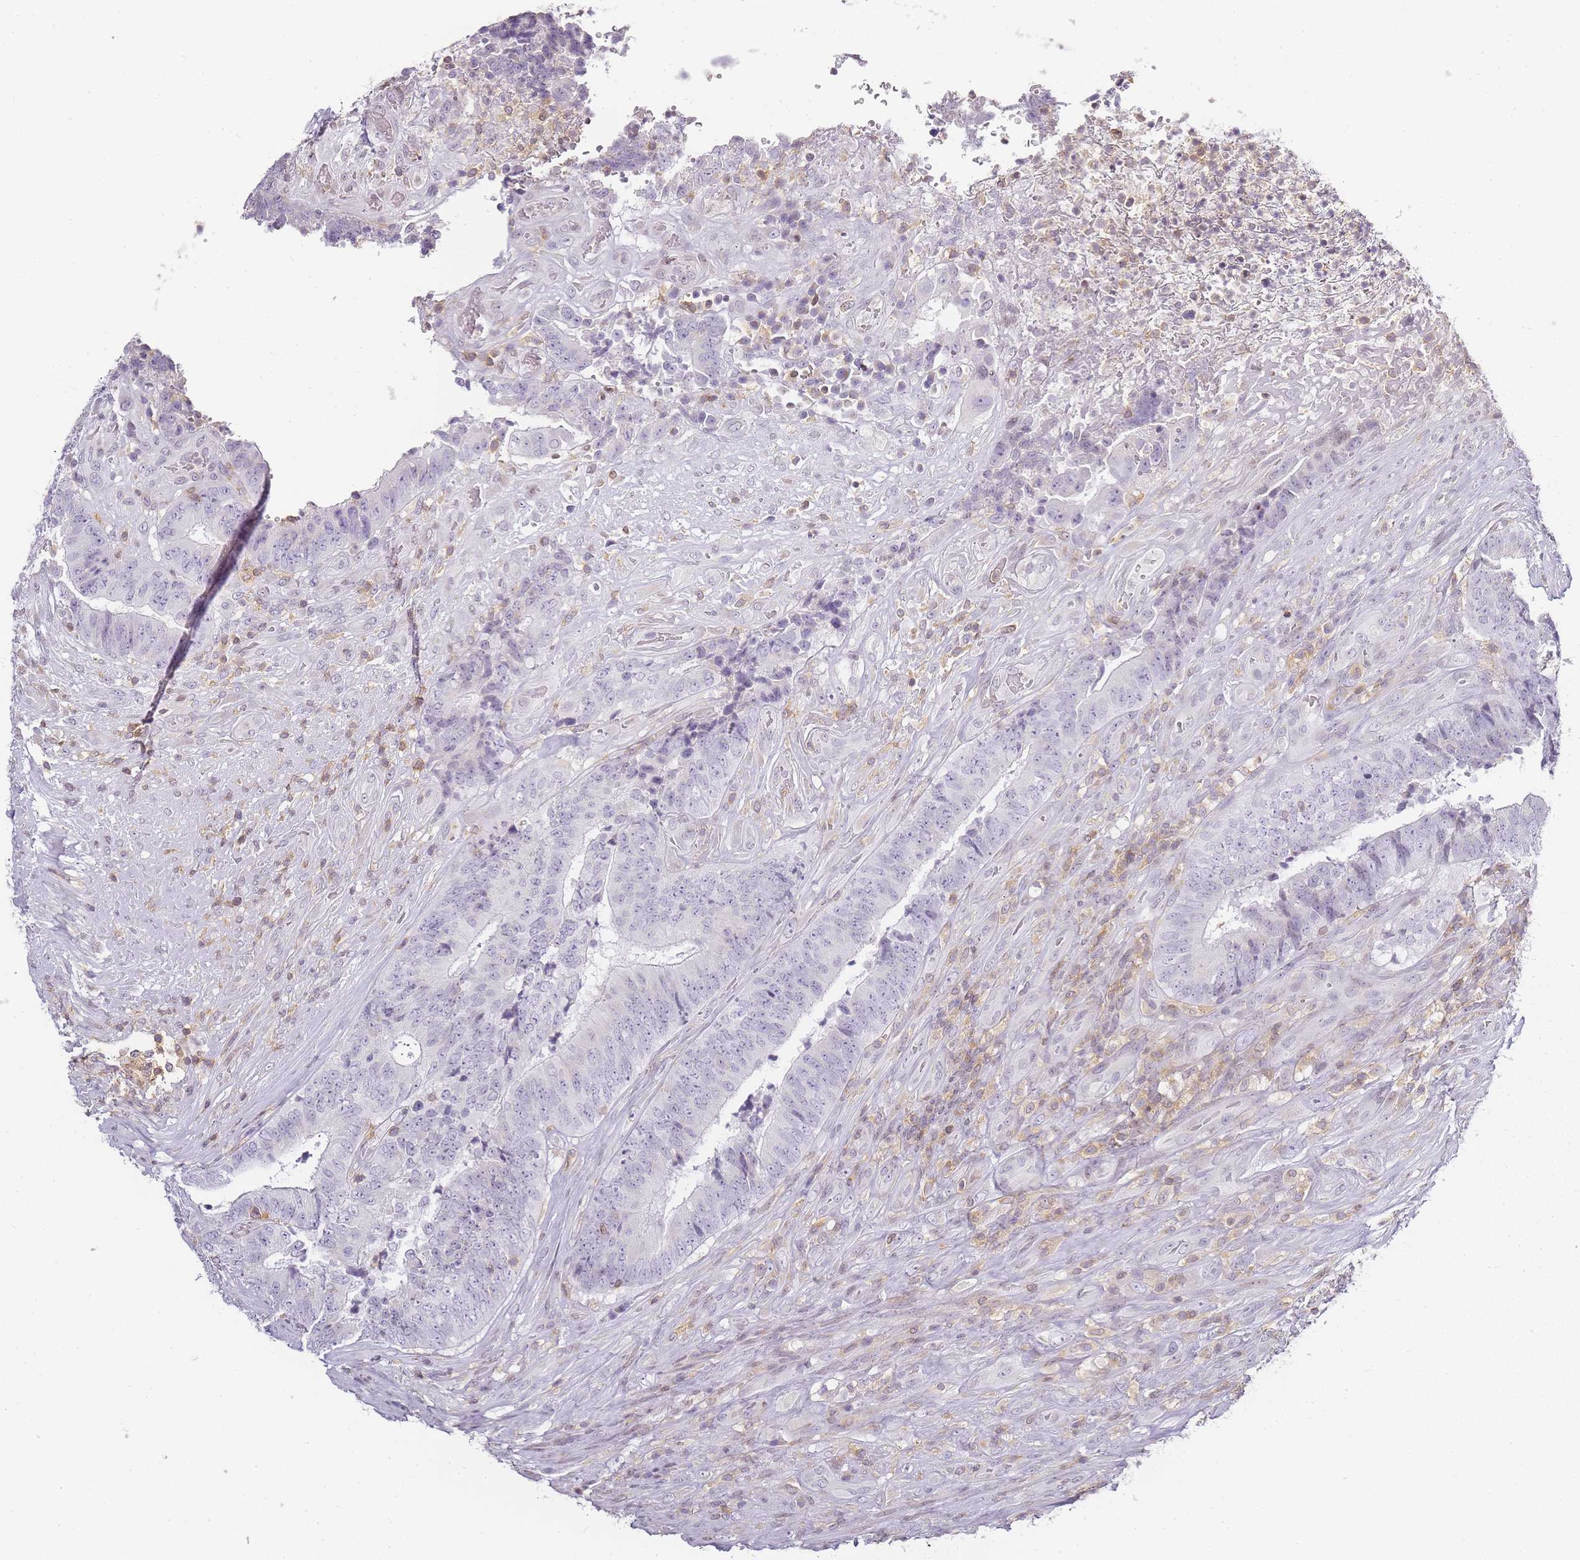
{"staining": {"intensity": "negative", "quantity": "none", "location": "none"}, "tissue": "colorectal cancer", "cell_type": "Tumor cells", "image_type": "cancer", "snomed": [{"axis": "morphology", "description": "Adenocarcinoma, NOS"}, {"axis": "topography", "description": "Rectum"}], "caption": "High magnification brightfield microscopy of colorectal adenocarcinoma stained with DAB (brown) and counterstained with hematoxylin (blue): tumor cells show no significant expression. (DAB immunohistochemistry (IHC) visualized using brightfield microscopy, high magnification).", "gene": "JAKMIP1", "patient": {"sex": "male", "age": 72}}